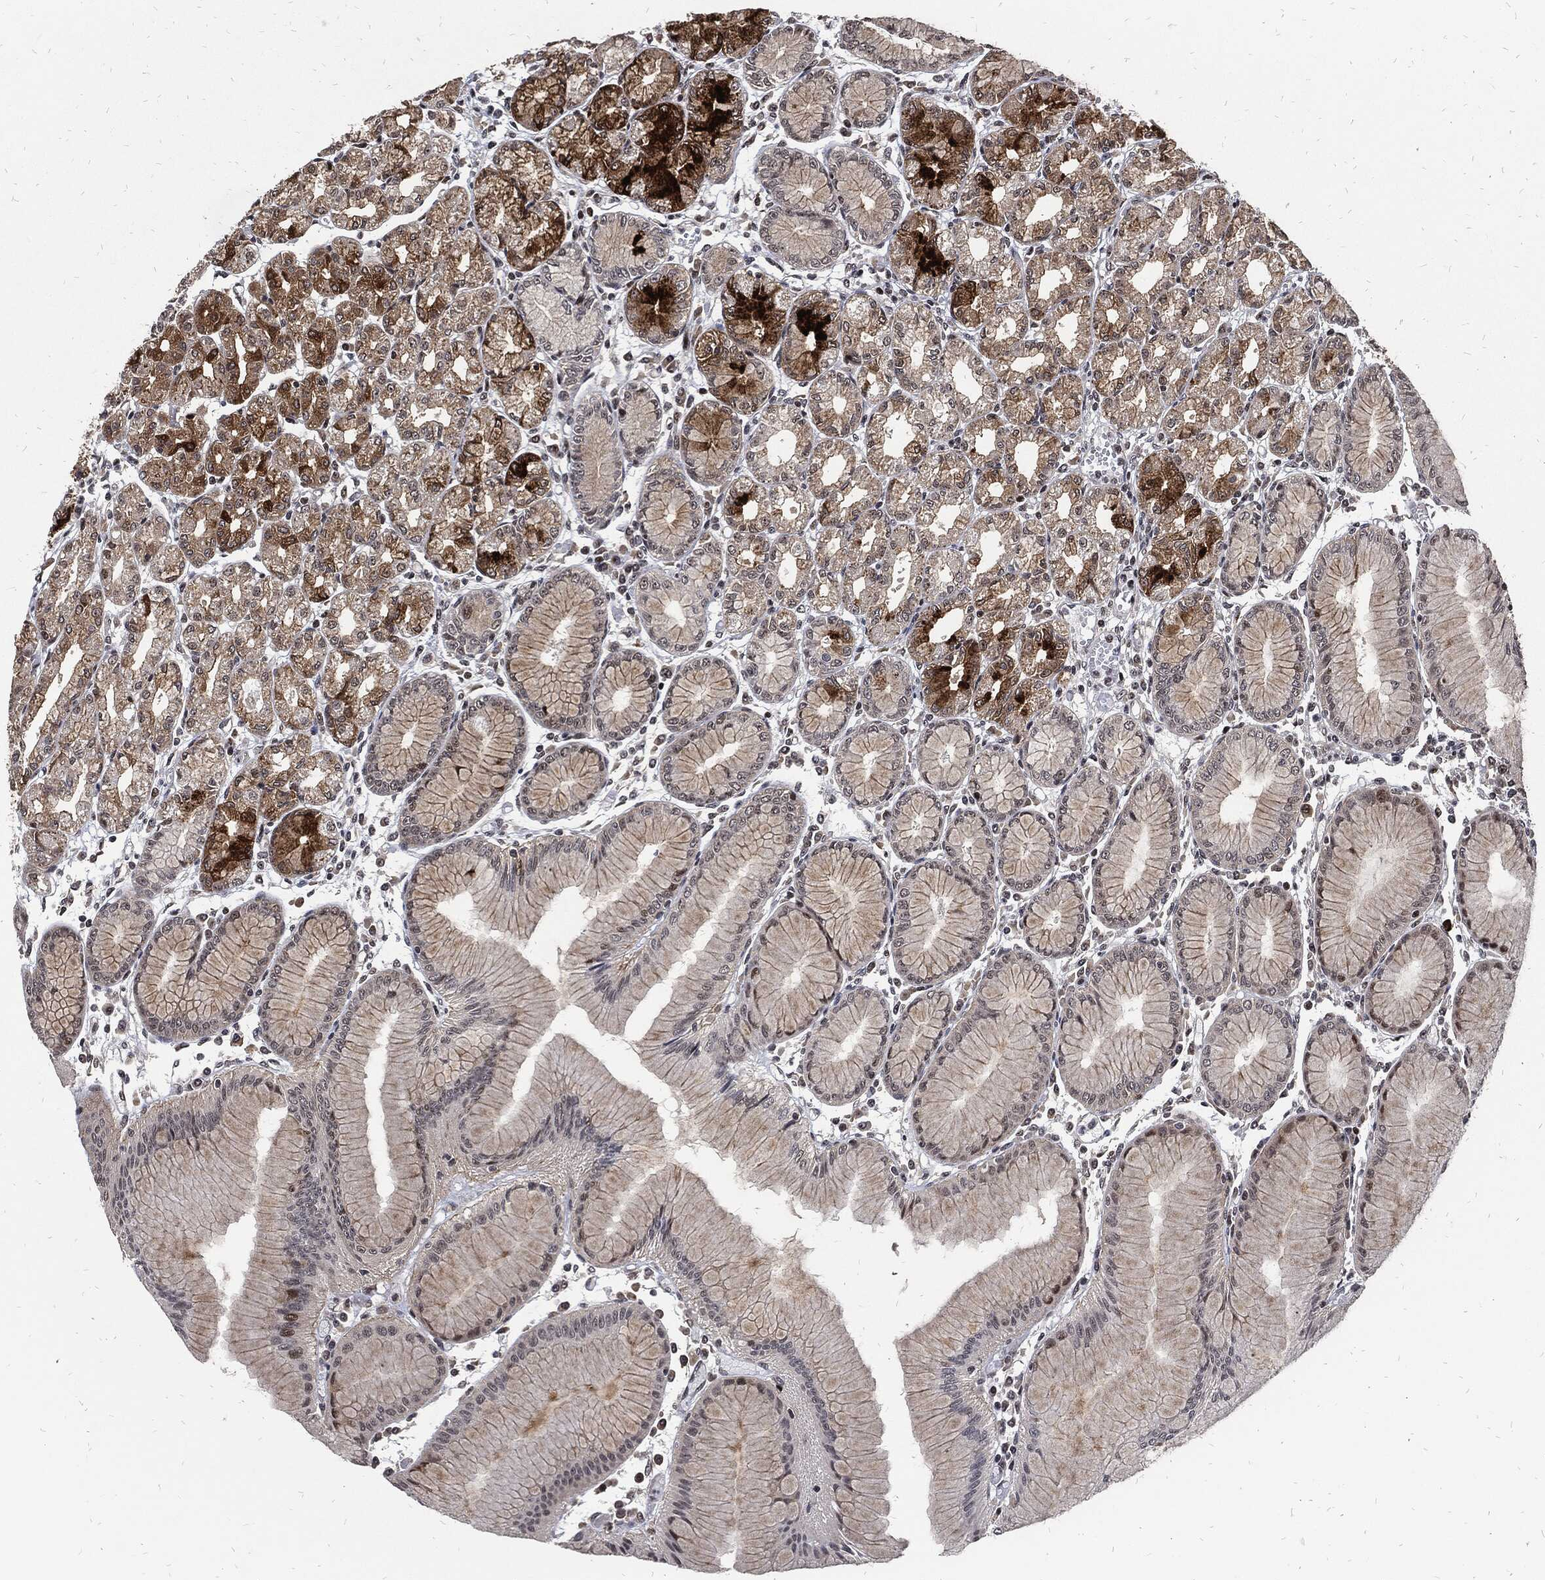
{"staining": {"intensity": "strong", "quantity": "25%-75%", "location": "cytoplasmic/membranous"}, "tissue": "stomach", "cell_type": "Glandular cells", "image_type": "normal", "snomed": [{"axis": "morphology", "description": "Normal tissue, NOS"}, {"axis": "topography", "description": "Stomach"}], "caption": "DAB immunohistochemical staining of benign human stomach demonstrates strong cytoplasmic/membranous protein expression in approximately 25%-75% of glandular cells. (Stains: DAB (3,3'-diaminobenzidine) in brown, nuclei in blue, Microscopy: brightfield microscopy at high magnification).", "gene": "ZNF775", "patient": {"sex": "female", "age": 57}}